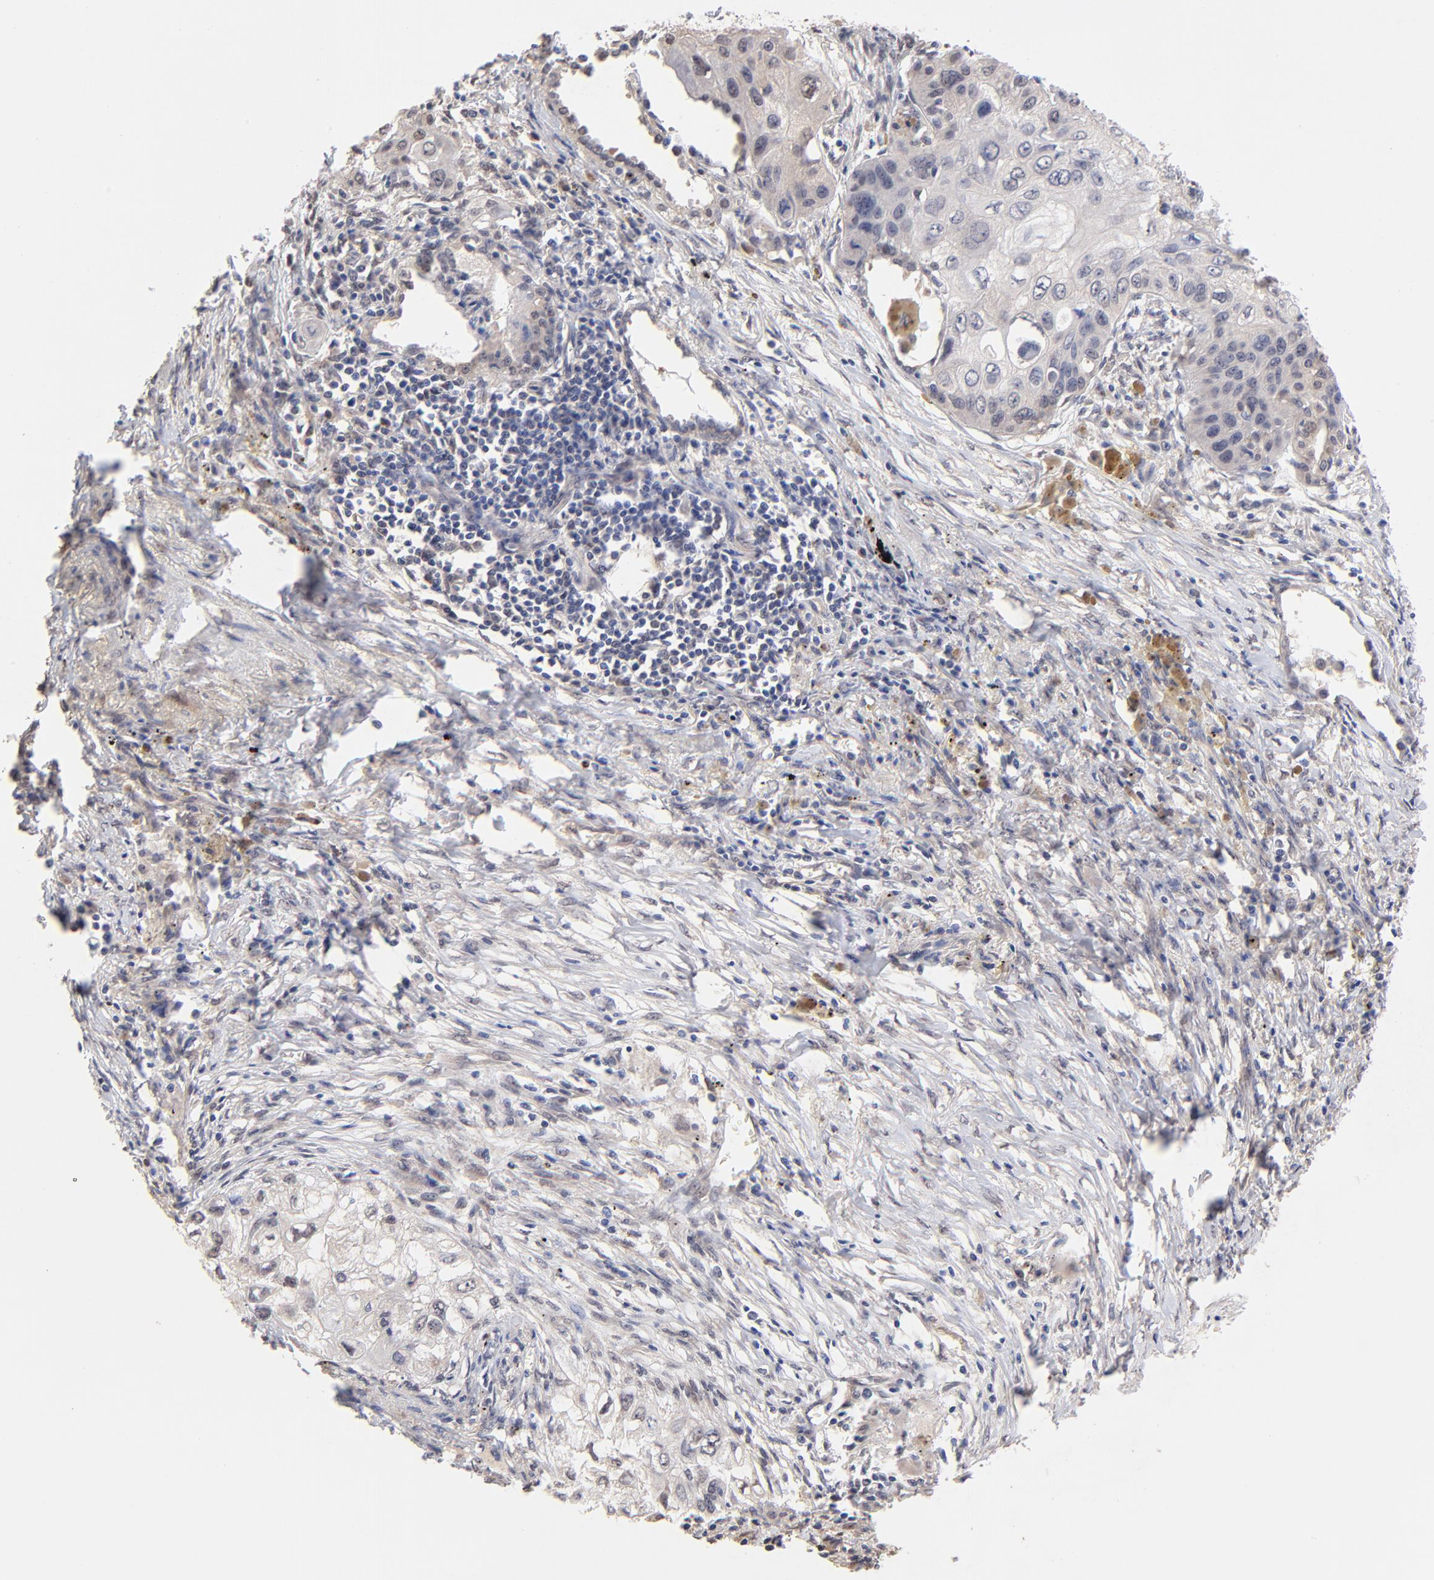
{"staining": {"intensity": "weak", "quantity": "<25%", "location": "cytoplasmic/membranous,nuclear"}, "tissue": "lung cancer", "cell_type": "Tumor cells", "image_type": "cancer", "snomed": [{"axis": "morphology", "description": "Squamous cell carcinoma, NOS"}, {"axis": "topography", "description": "Lung"}], "caption": "Immunohistochemistry (IHC) image of neoplastic tissue: lung cancer (squamous cell carcinoma) stained with DAB (3,3'-diaminobenzidine) reveals no significant protein staining in tumor cells.", "gene": "TXNL1", "patient": {"sex": "male", "age": 71}}